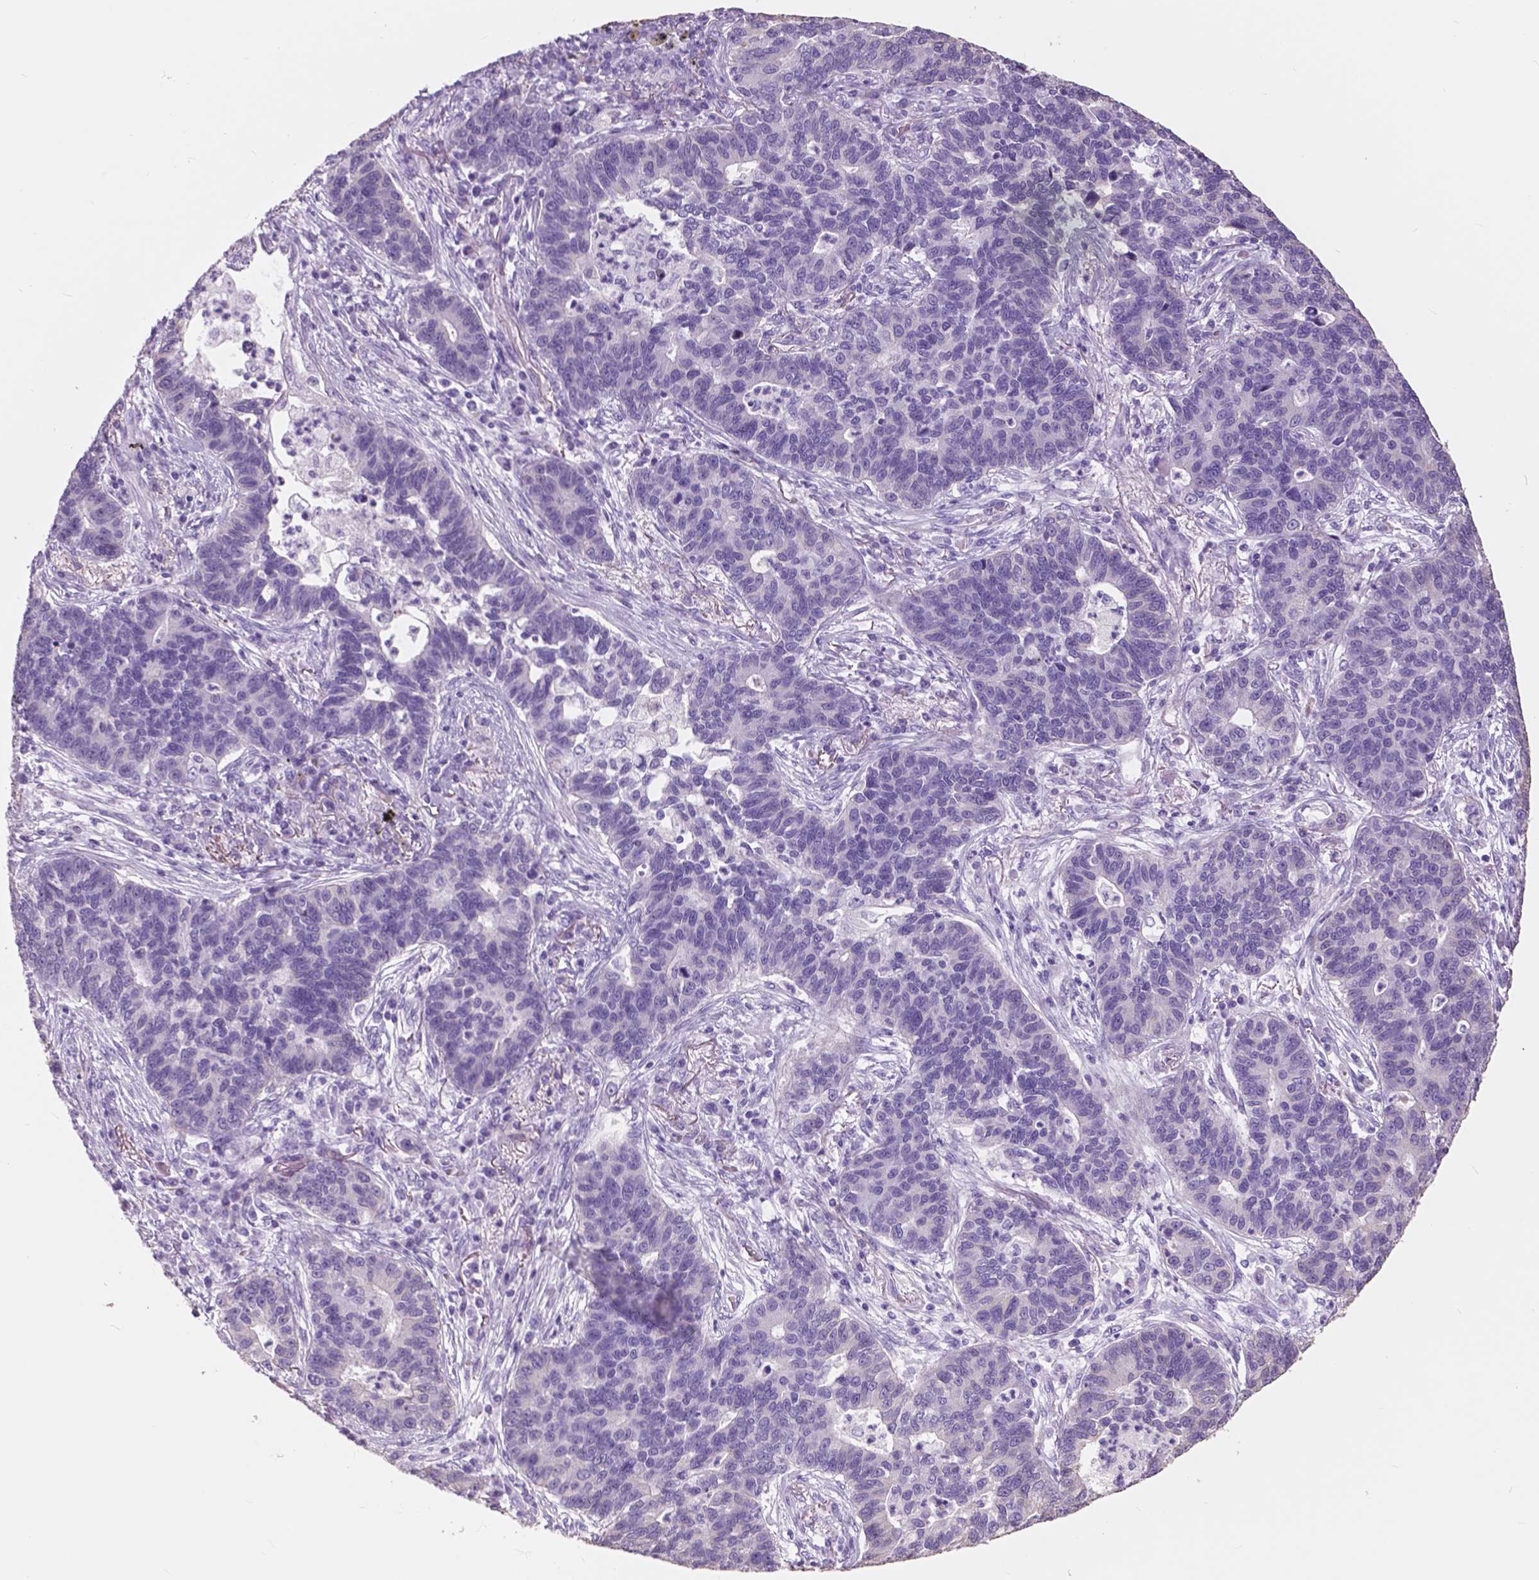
{"staining": {"intensity": "negative", "quantity": "none", "location": "none"}, "tissue": "lung cancer", "cell_type": "Tumor cells", "image_type": "cancer", "snomed": [{"axis": "morphology", "description": "Adenocarcinoma, NOS"}, {"axis": "topography", "description": "Lung"}], "caption": "This is an immunohistochemistry histopathology image of adenocarcinoma (lung). There is no expression in tumor cells.", "gene": "FXYD2", "patient": {"sex": "female", "age": 57}}